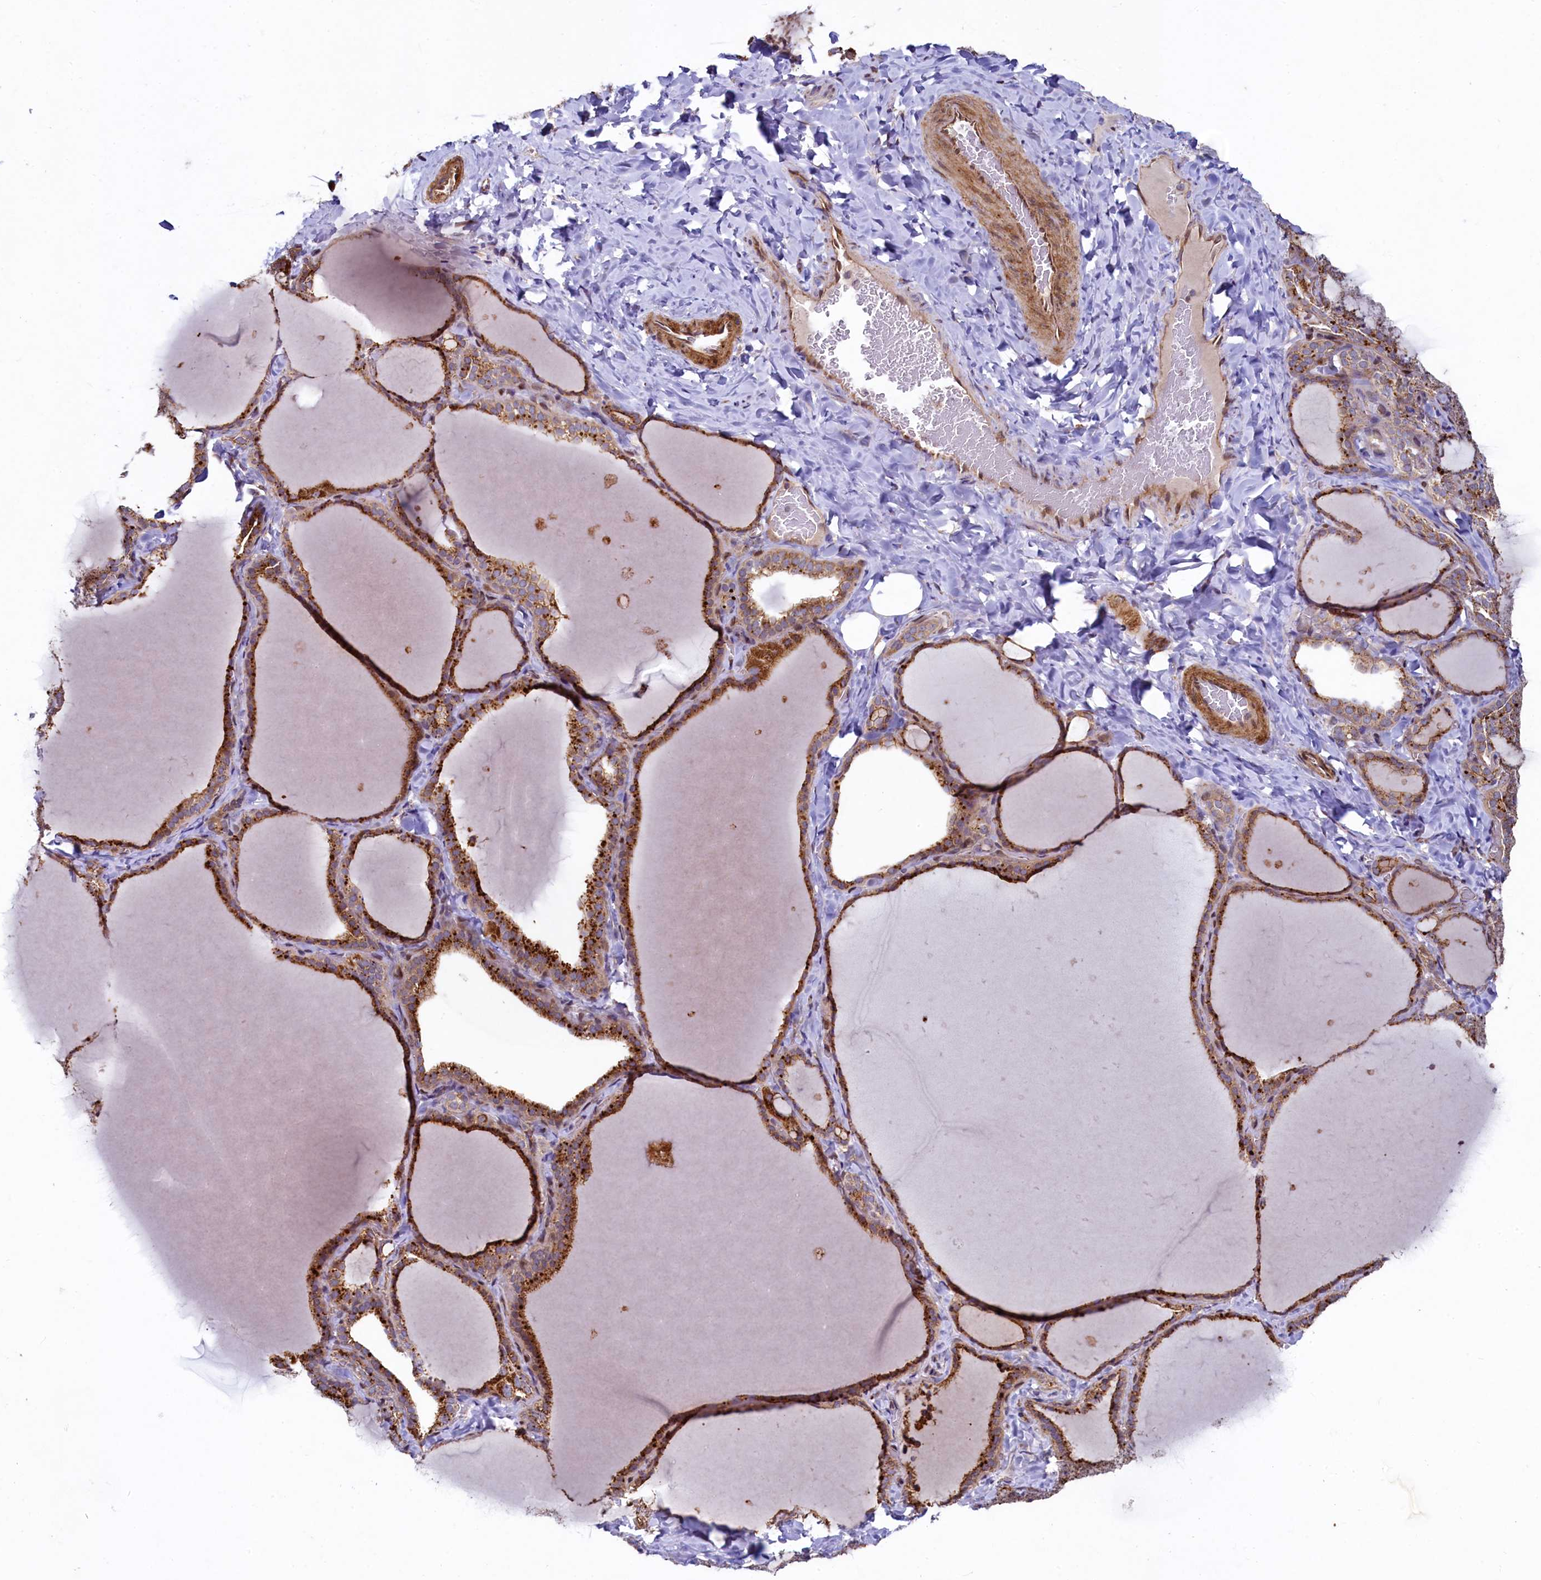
{"staining": {"intensity": "moderate", "quantity": ">75%", "location": "cytoplasmic/membranous"}, "tissue": "thyroid gland", "cell_type": "Glandular cells", "image_type": "normal", "snomed": [{"axis": "morphology", "description": "Normal tissue, NOS"}, {"axis": "topography", "description": "Thyroid gland"}], "caption": "Immunohistochemistry of normal human thyroid gland exhibits medium levels of moderate cytoplasmic/membranous expression in about >75% of glandular cells. The staining was performed using DAB (3,3'-diaminobenzidine), with brown indicating positive protein expression. Nuclei are stained blue with hematoxylin.", "gene": "ZNF577", "patient": {"sex": "female", "age": 22}}